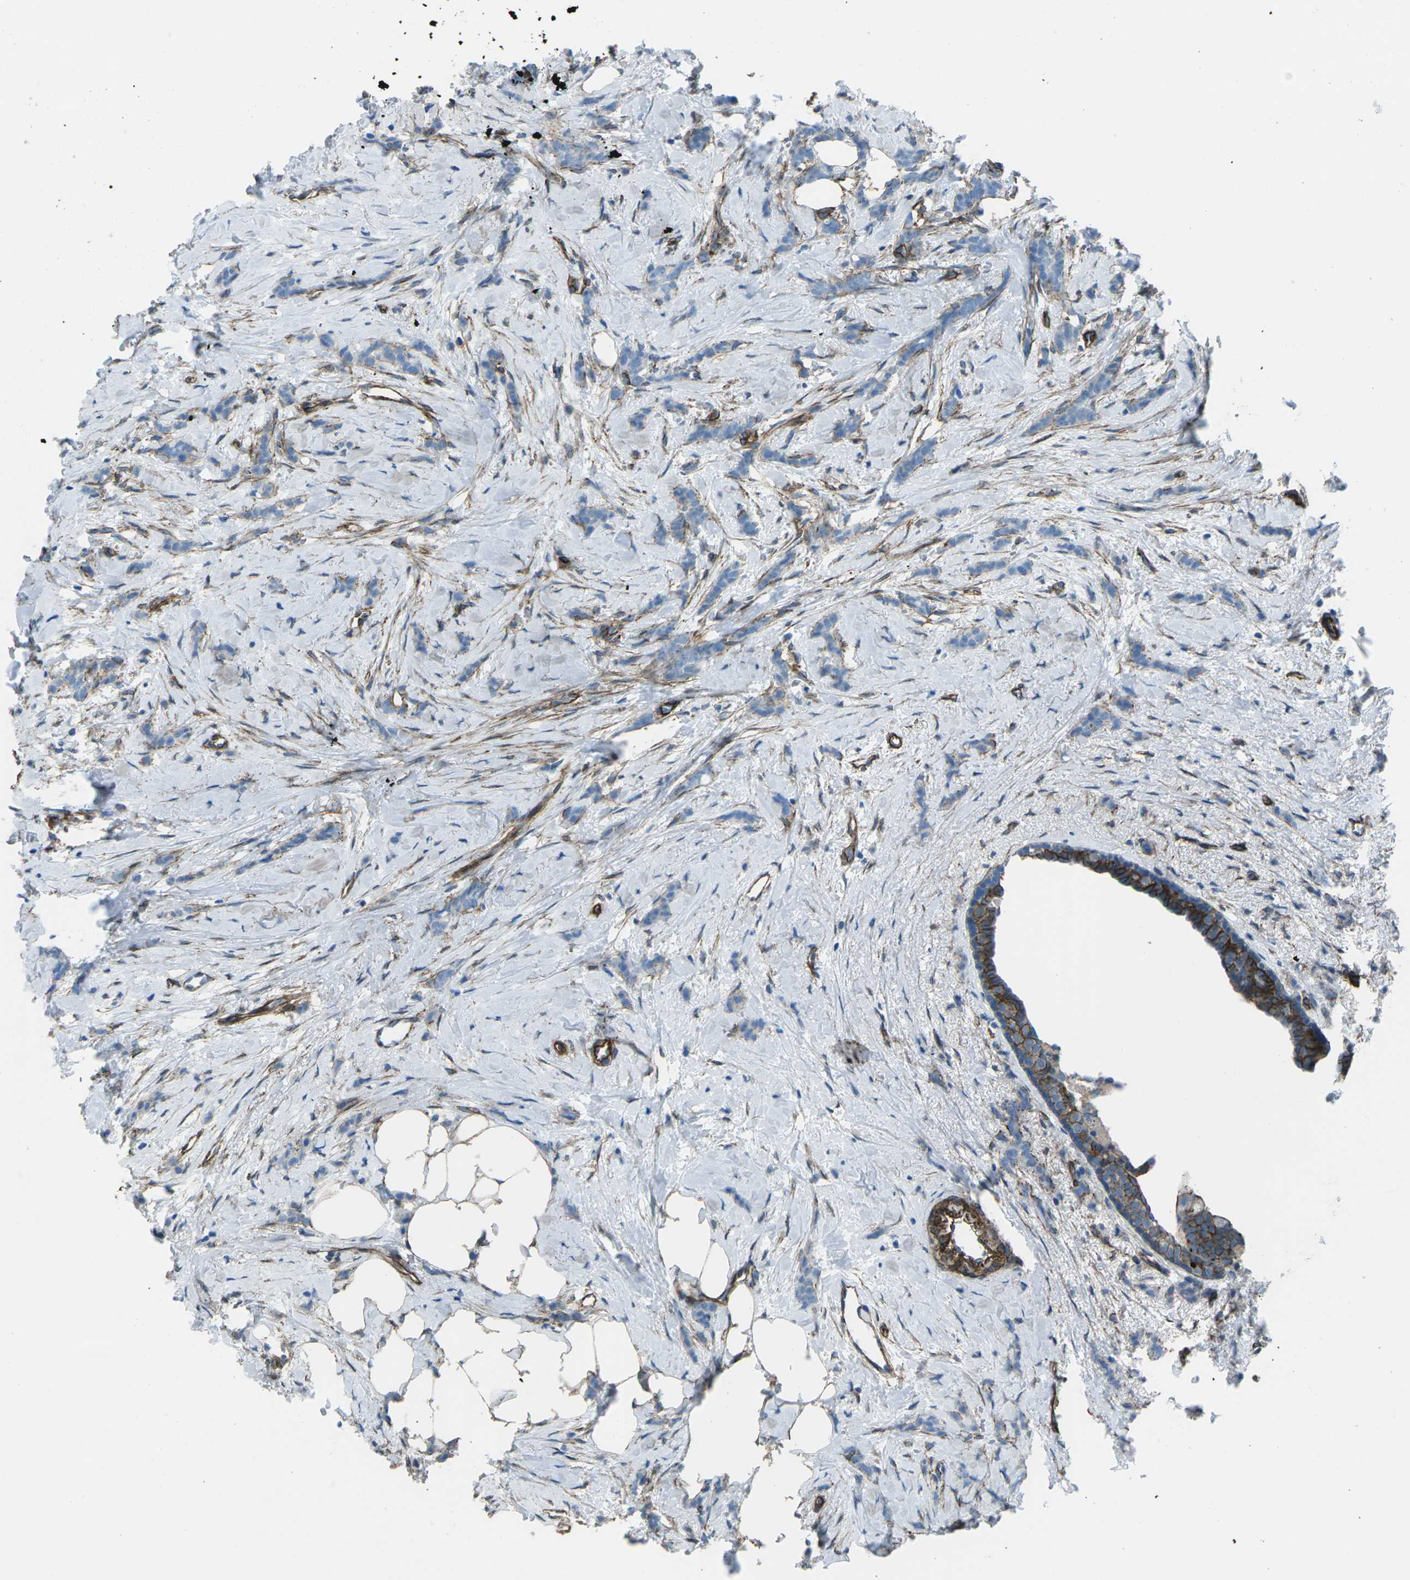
{"staining": {"intensity": "negative", "quantity": "none", "location": "none"}, "tissue": "breast cancer", "cell_type": "Tumor cells", "image_type": "cancer", "snomed": [{"axis": "morphology", "description": "Lobular carcinoma, in situ"}, {"axis": "morphology", "description": "Lobular carcinoma"}, {"axis": "topography", "description": "Breast"}], "caption": "Breast lobular carcinoma in situ was stained to show a protein in brown. There is no significant positivity in tumor cells. The staining is performed using DAB brown chromogen with nuclei counter-stained in using hematoxylin.", "gene": "UTRN", "patient": {"sex": "female", "age": 41}}